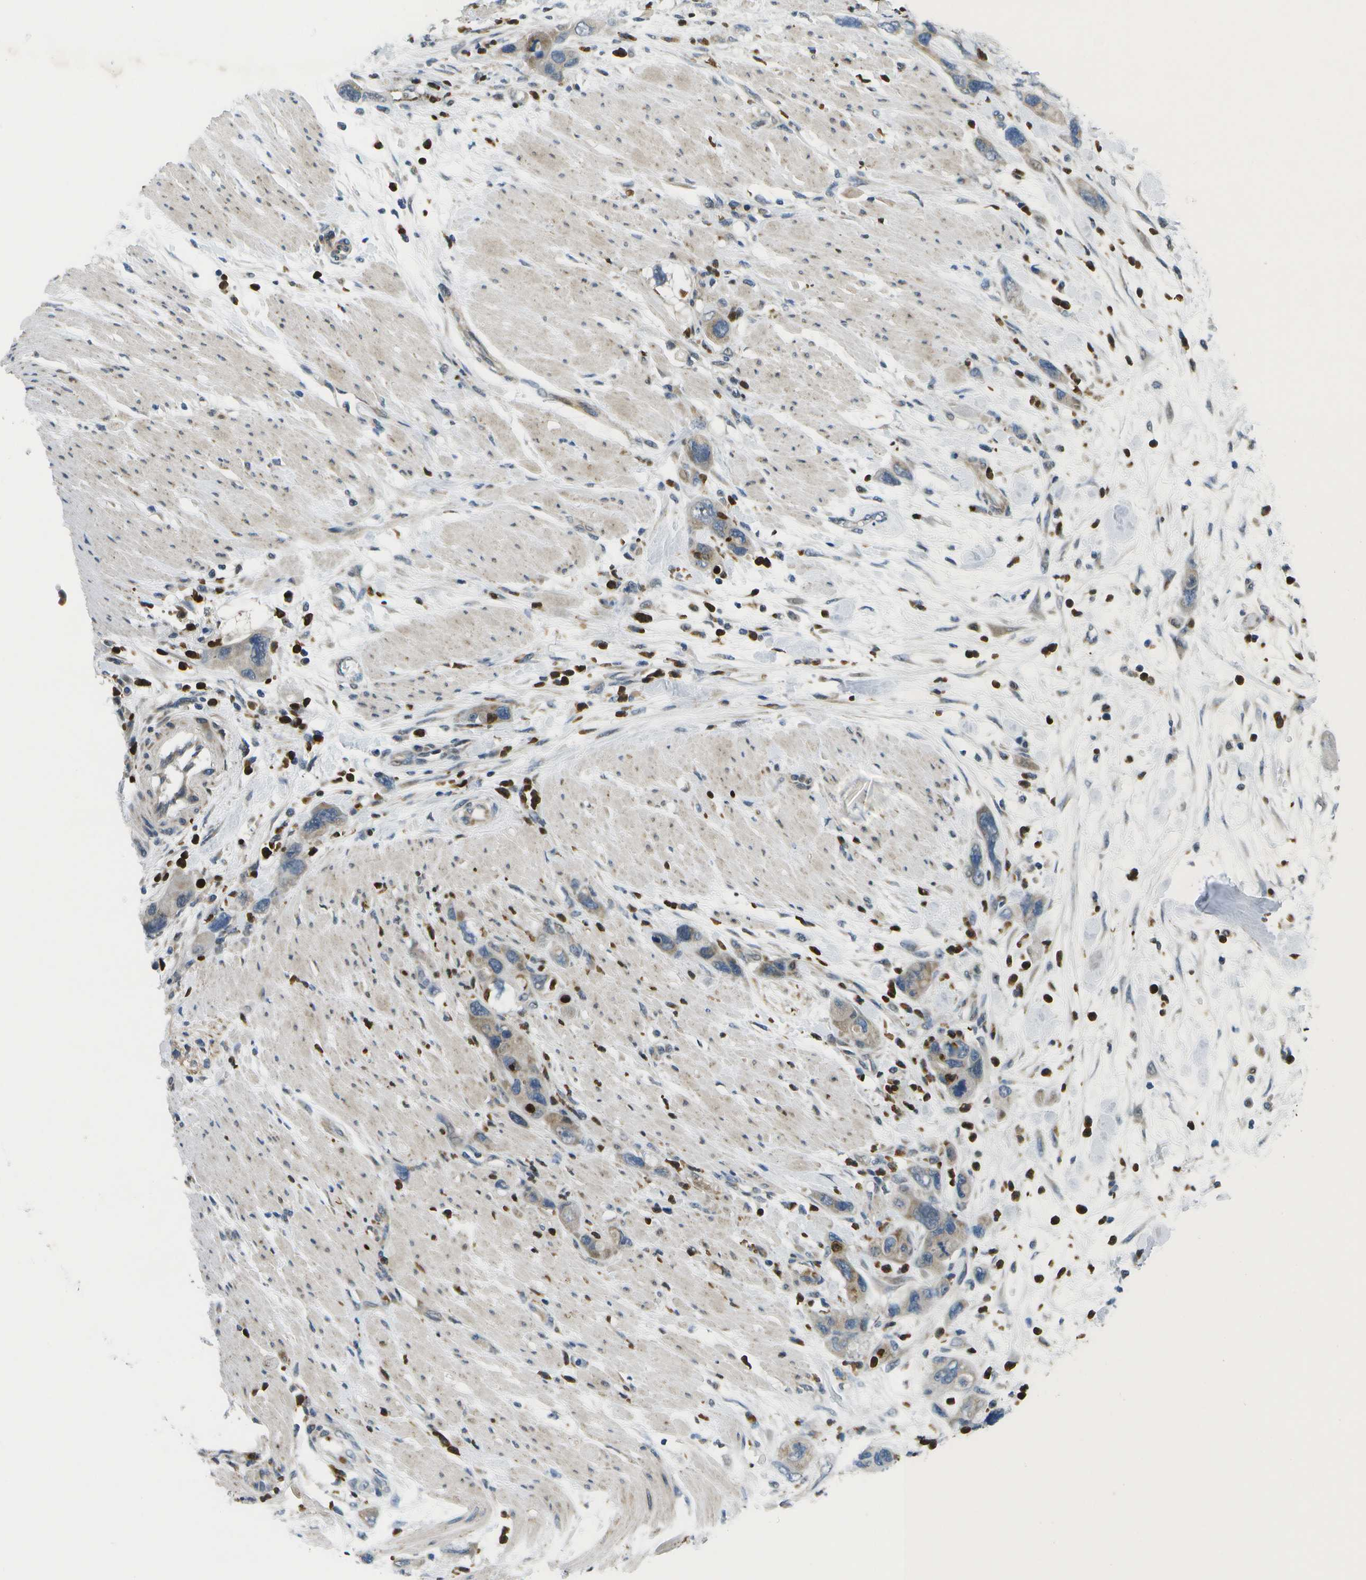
{"staining": {"intensity": "weak", "quantity": "<25%", "location": "cytoplasmic/membranous"}, "tissue": "pancreatic cancer", "cell_type": "Tumor cells", "image_type": "cancer", "snomed": [{"axis": "morphology", "description": "Normal tissue, NOS"}, {"axis": "morphology", "description": "Adenocarcinoma, NOS"}, {"axis": "topography", "description": "Pancreas"}], "caption": "IHC micrograph of neoplastic tissue: human adenocarcinoma (pancreatic) stained with DAB (3,3'-diaminobenzidine) displays no significant protein positivity in tumor cells.", "gene": "GALNT15", "patient": {"sex": "female", "age": 71}}